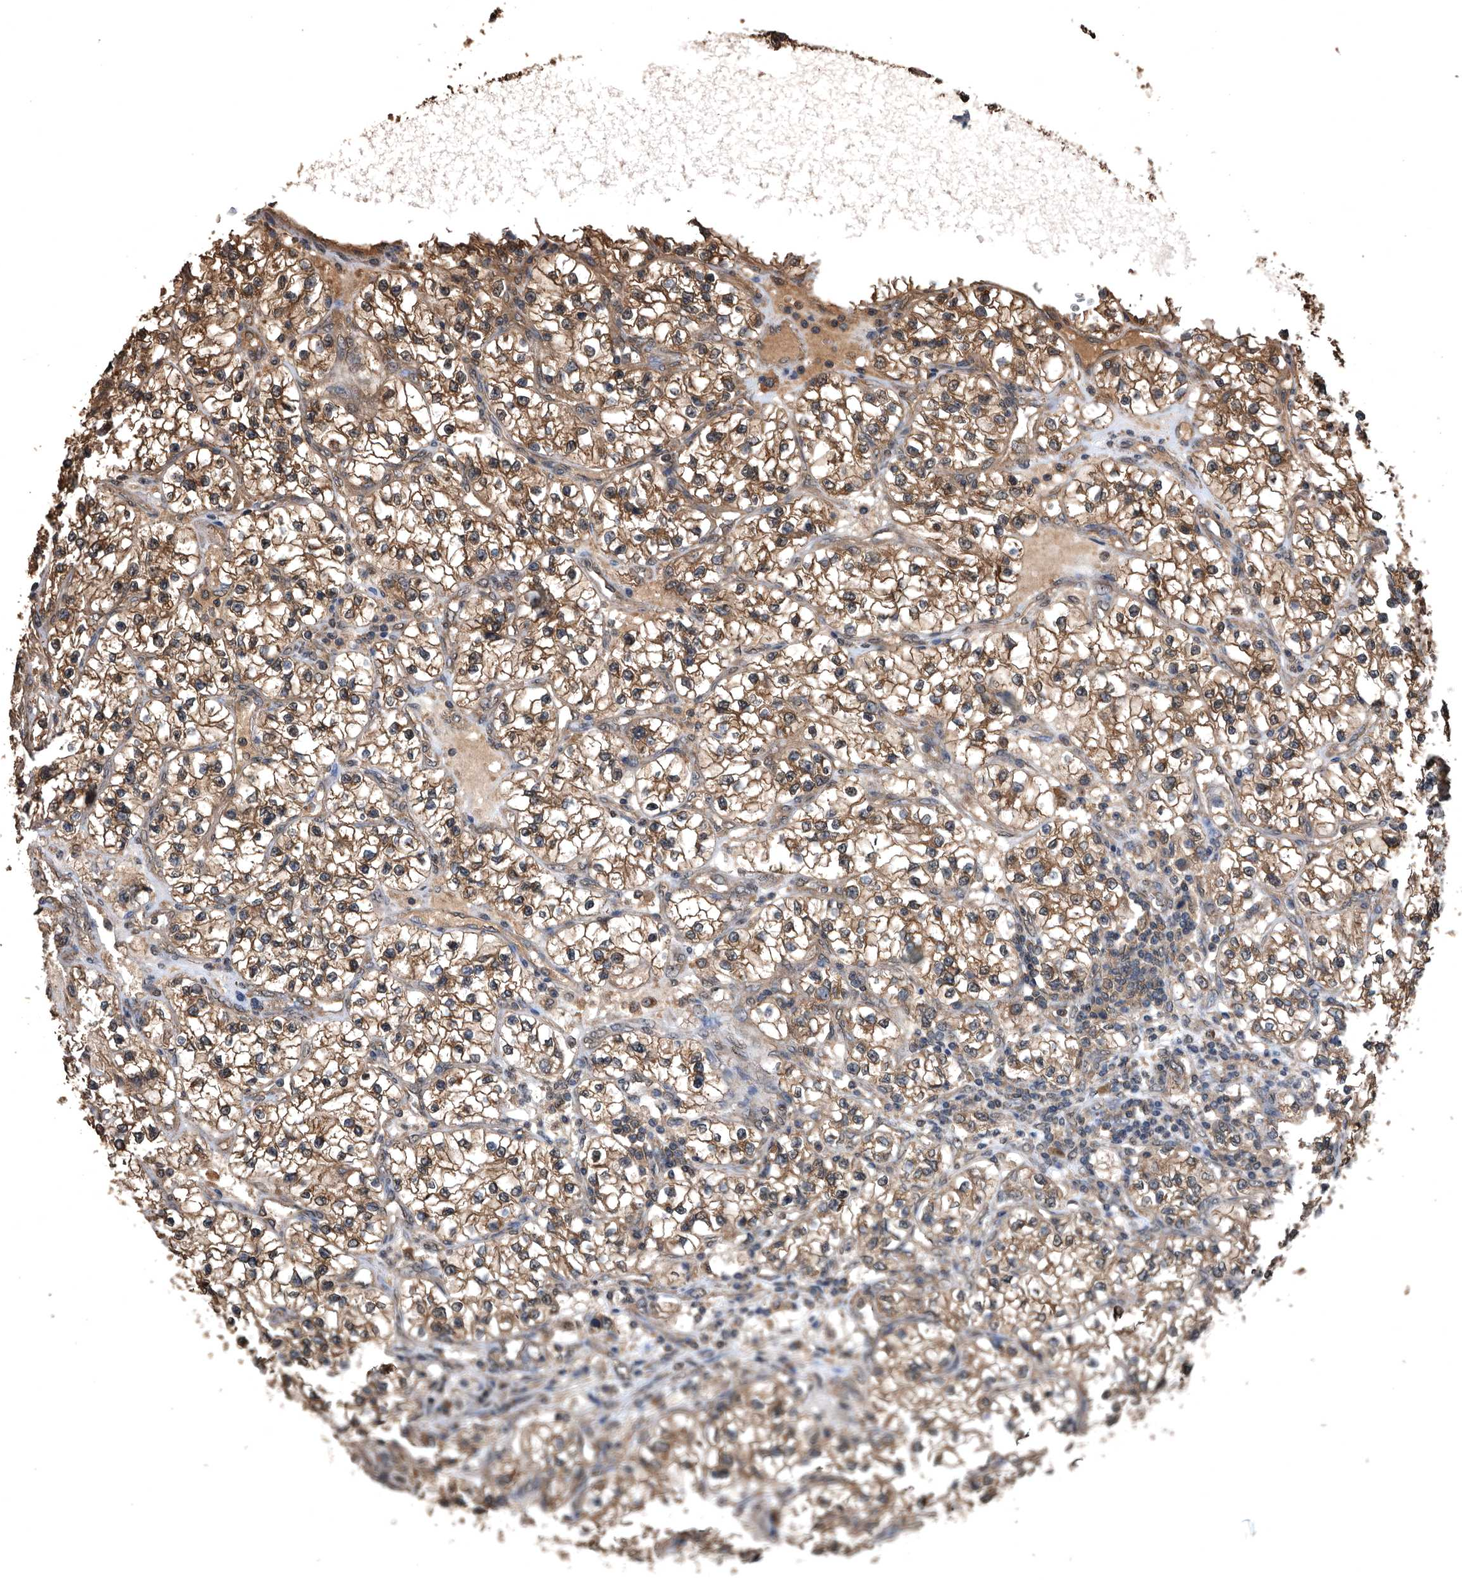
{"staining": {"intensity": "moderate", "quantity": ">75%", "location": "cytoplasmic/membranous"}, "tissue": "renal cancer", "cell_type": "Tumor cells", "image_type": "cancer", "snomed": [{"axis": "morphology", "description": "Adenocarcinoma, NOS"}, {"axis": "topography", "description": "Kidney"}], "caption": "Tumor cells show moderate cytoplasmic/membranous expression in approximately >75% of cells in renal cancer (adenocarcinoma).", "gene": "NRBP1", "patient": {"sex": "female", "age": 57}}